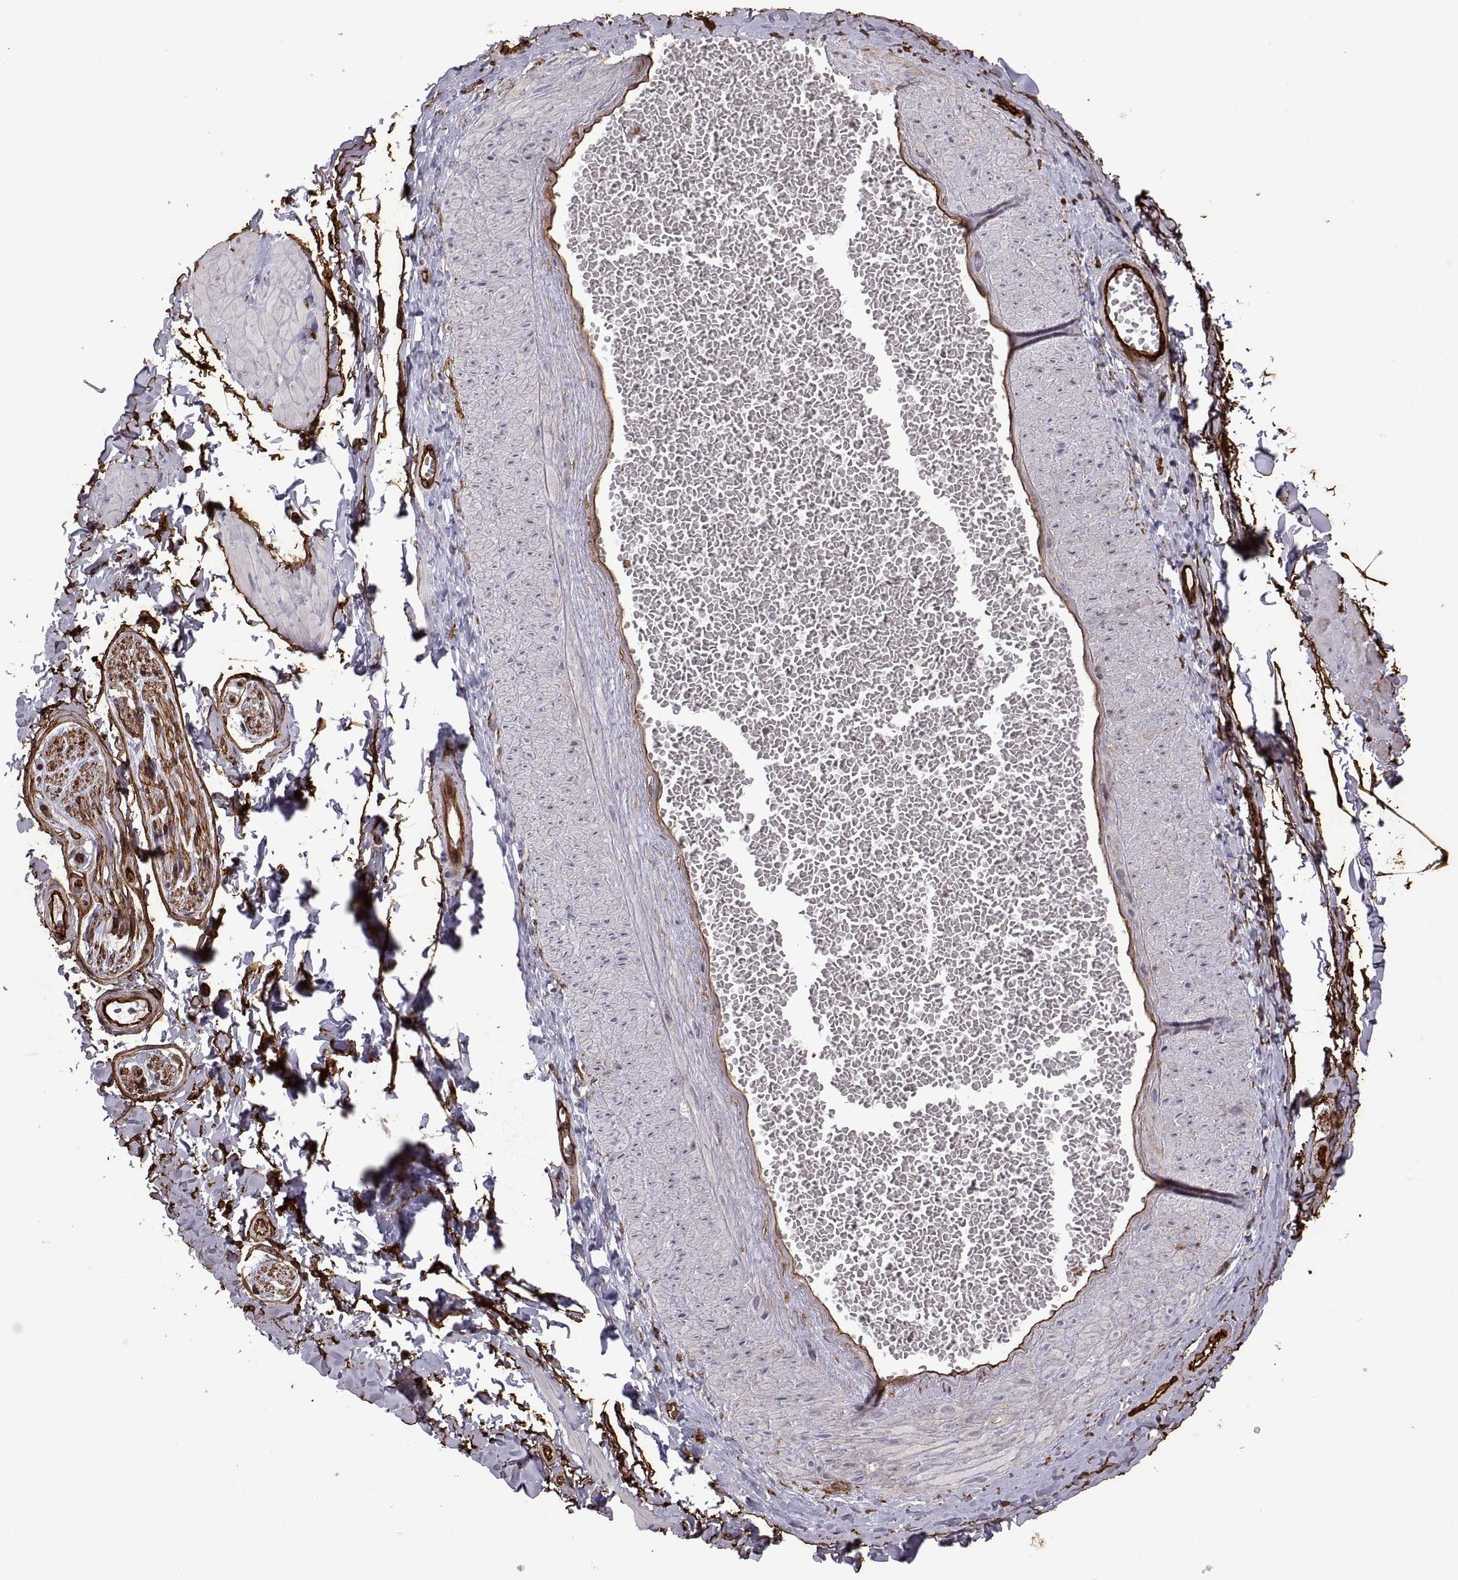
{"staining": {"intensity": "moderate", "quantity": ">75%", "location": "cytoplasmic/membranous"}, "tissue": "adipose tissue", "cell_type": "Adipocytes", "image_type": "normal", "snomed": [{"axis": "morphology", "description": "Normal tissue, NOS"}, {"axis": "topography", "description": "Smooth muscle"}, {"axis": "topography", "description": "Peripheral nerve tissue"}], "caption": "DAB immunohistochemical staining of normal adipose tissue reveals moderate cytoplasmic/membranous protein expression in approximately >75% of adipocytes. (Stains: DAB in brown, nuclei in blue, Microscopy: brightfield microscopy at high magnification).", "gene": "S100A10", "patient": {"sex": "male", "age": 22}}